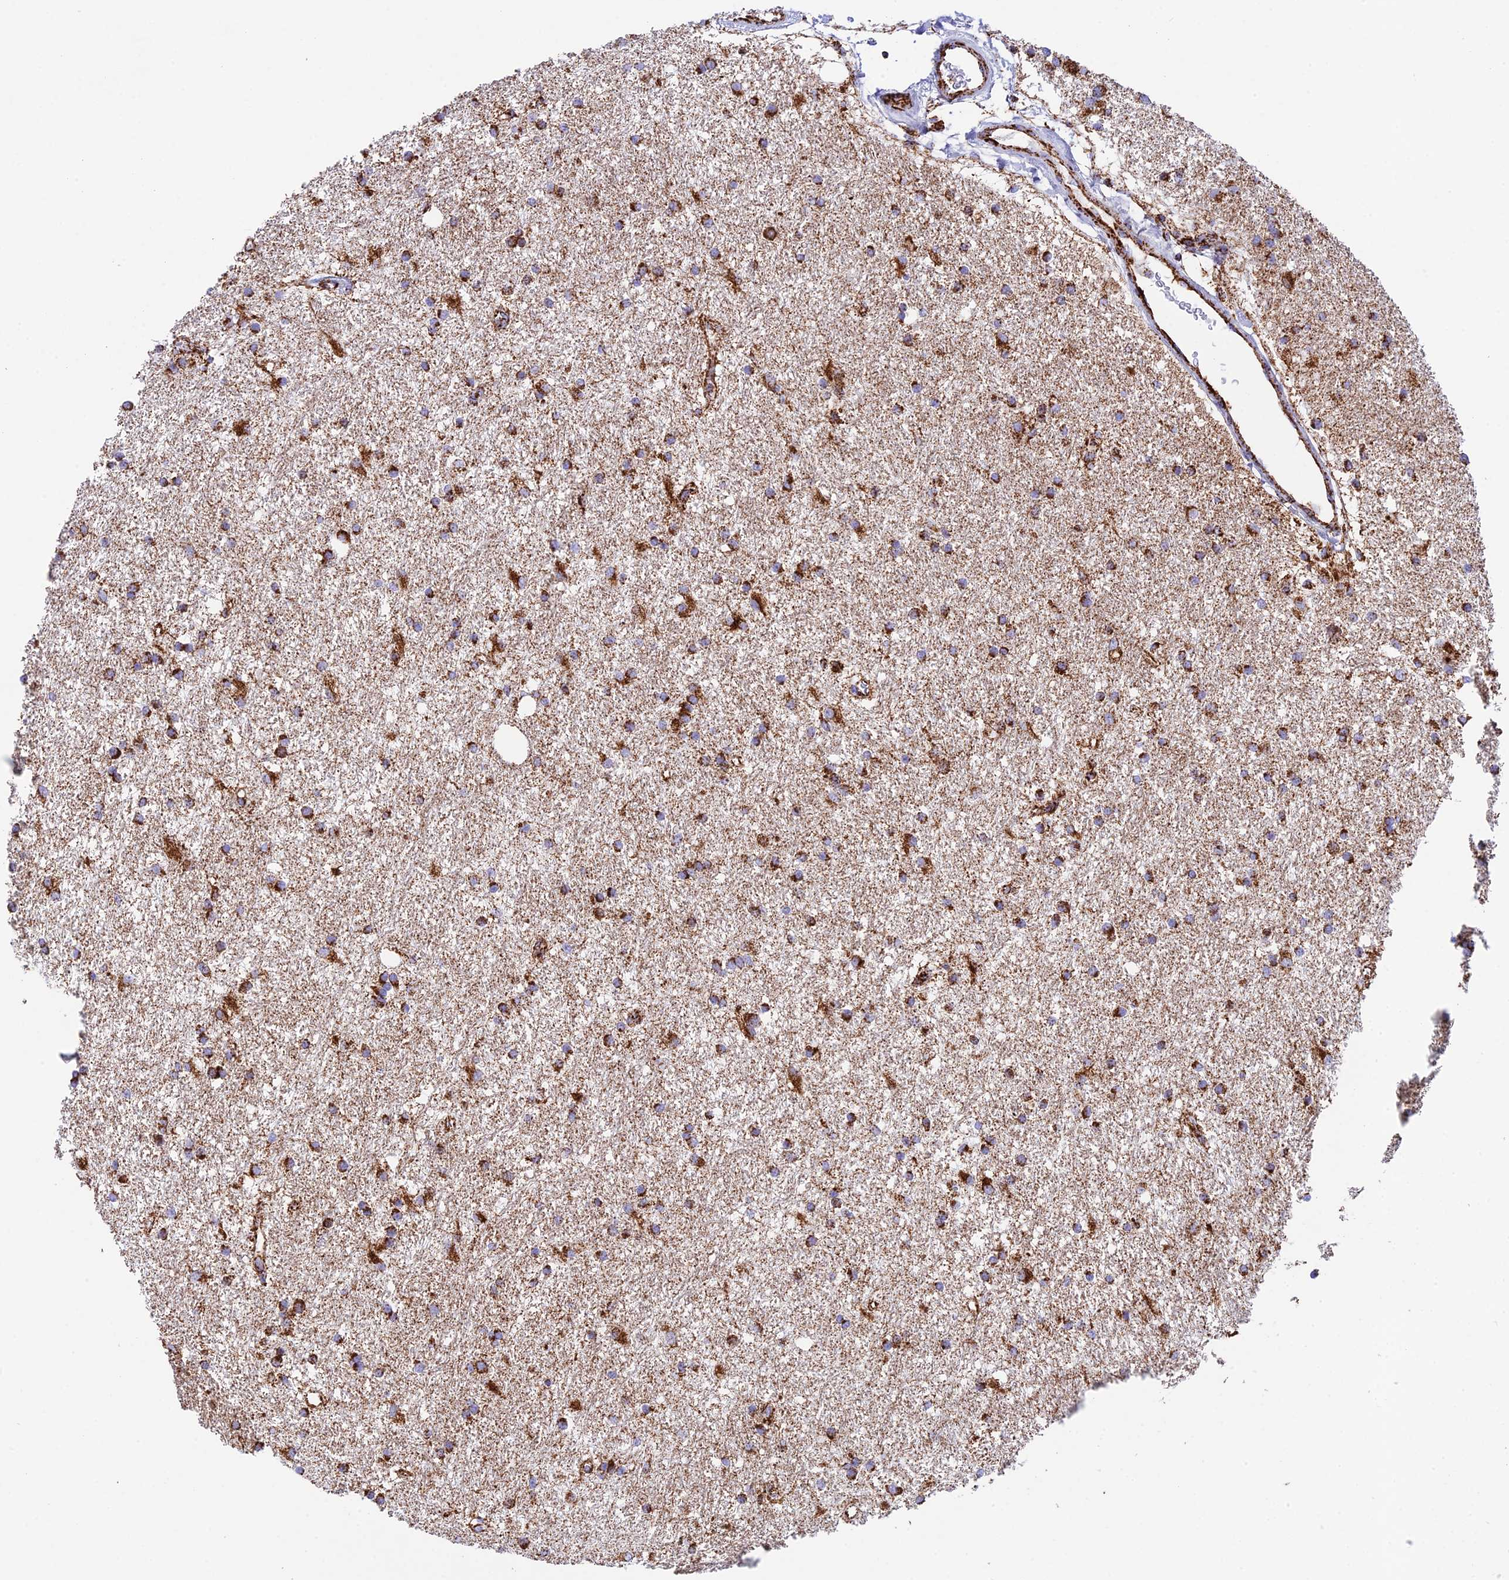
{"staining": {"intensity": "strong", "quantity": ">75%", "location": "cytoplasmic/membranous"}, "tissue": "glioma", "cell_type": "Tumor cells", "image_type": "cancer", "snomed": [{"axis": "morphology", "description": "Glioma, malignant, High grade"}, {"axis": "topography", "description": "Brain"}], "caption": "The immunohistochemical stain highlights strong cytoplasmic/membranous positivity in tumor cells of high-grade glioma (malignant) tissue.", "gene": "CHCHD3", "patient": {"sex": "male", "age": 77}}